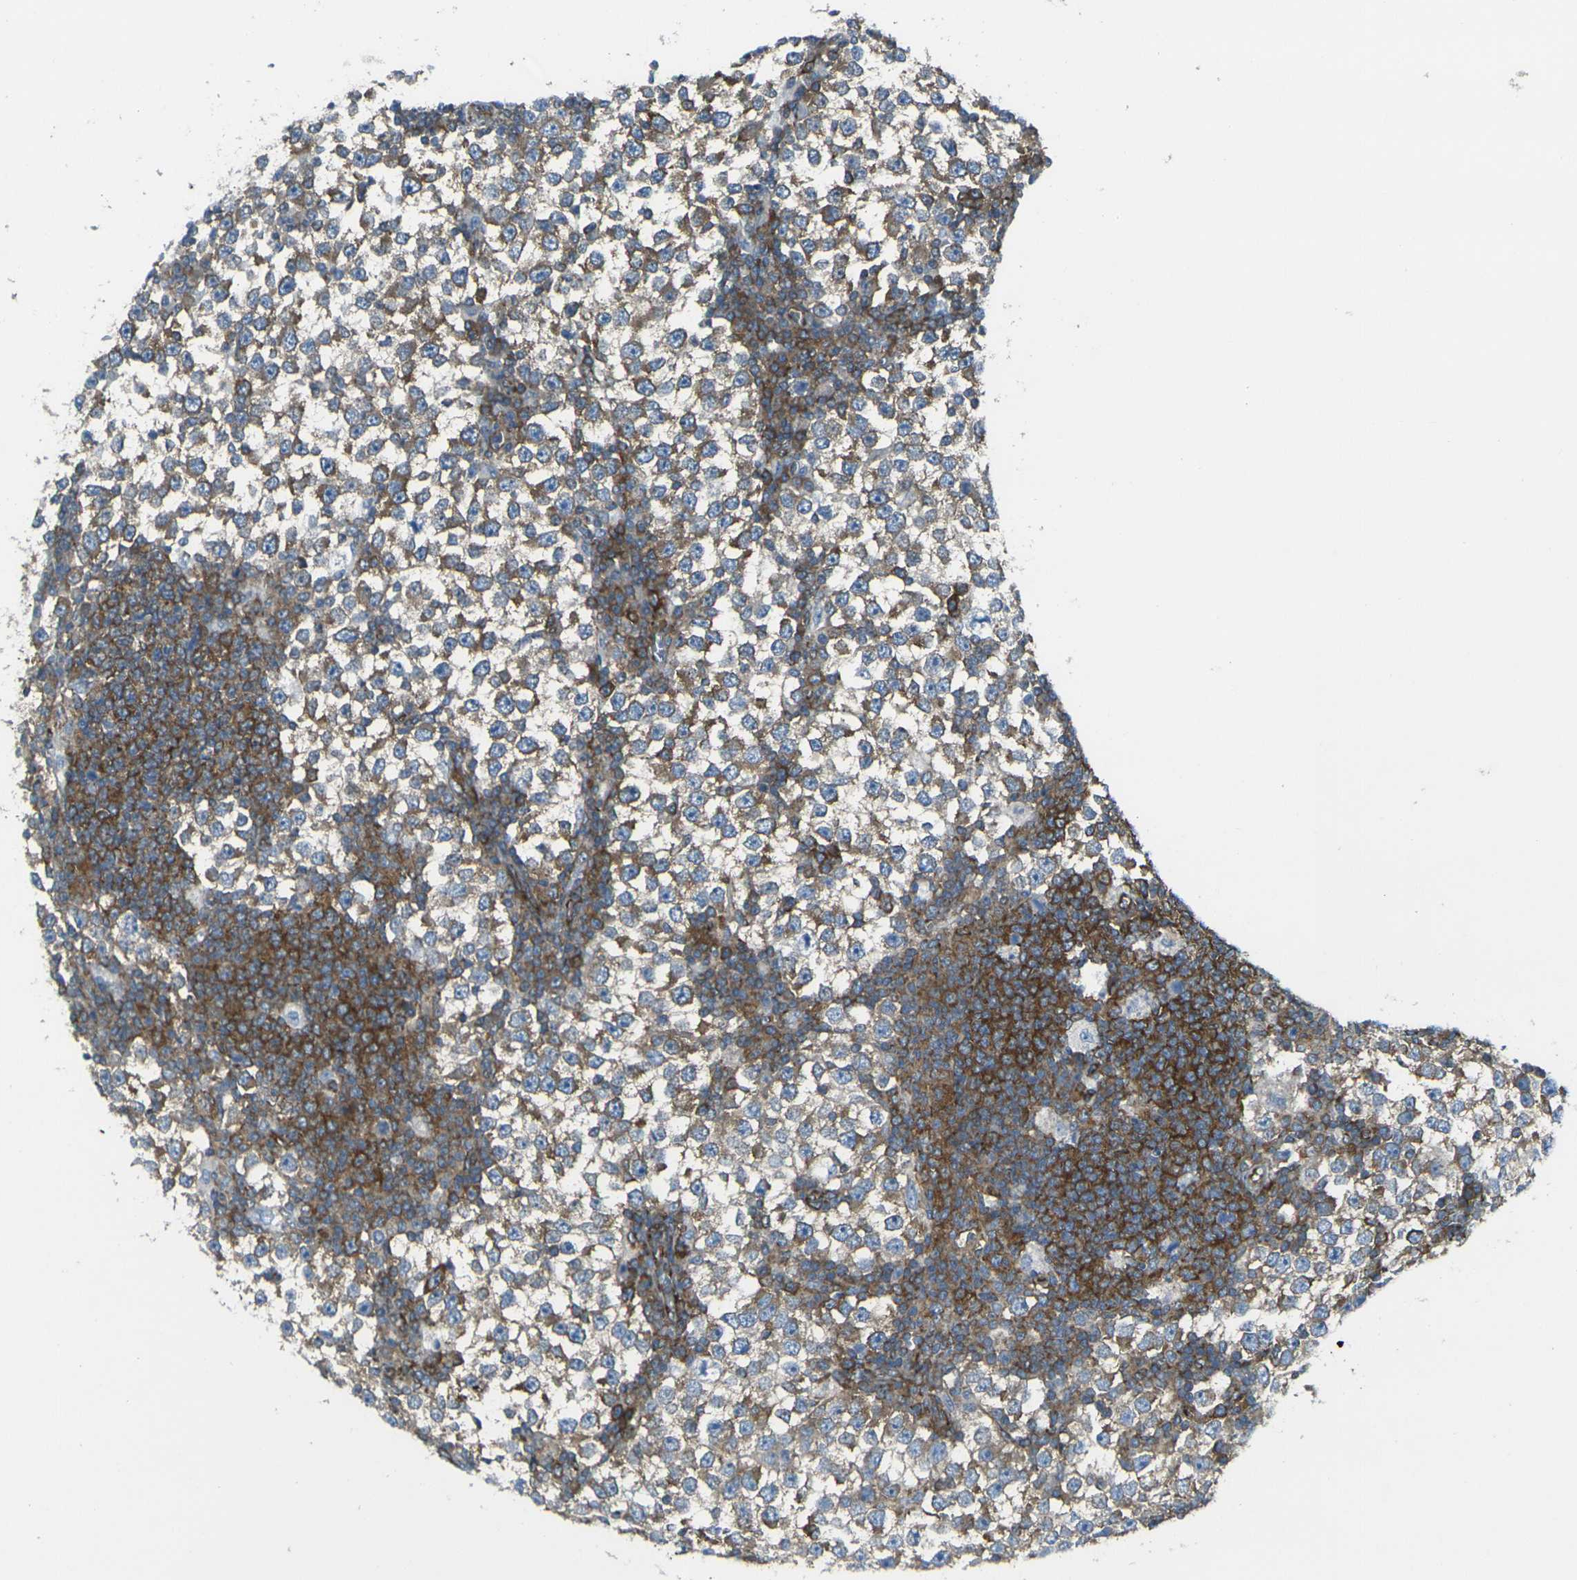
{"staining": {"intensity": "moderate", "quantity": ">75%", "location": "cytoplasmic/membranous"}, "tissue": "testis cancer", "cell_type": "Tumor cells", "image_type": "cancer", "snomed": [{"axis": "morphology", "description": "Seminoma, NOS"}, {"axis": "topography", "description": "Testis"}], "caption": "Brown immunohistochemical staining in testis cancer displays moderate cytoplasmic/membranous positivity in about >75% of tumor cells. The staining was performed using DAB, with brown indicating positive protein expression. Nuclei are stained blue with hematoxylin.", "gene": "CELSR2", "patient": {"sex": "male", "age": 65}}